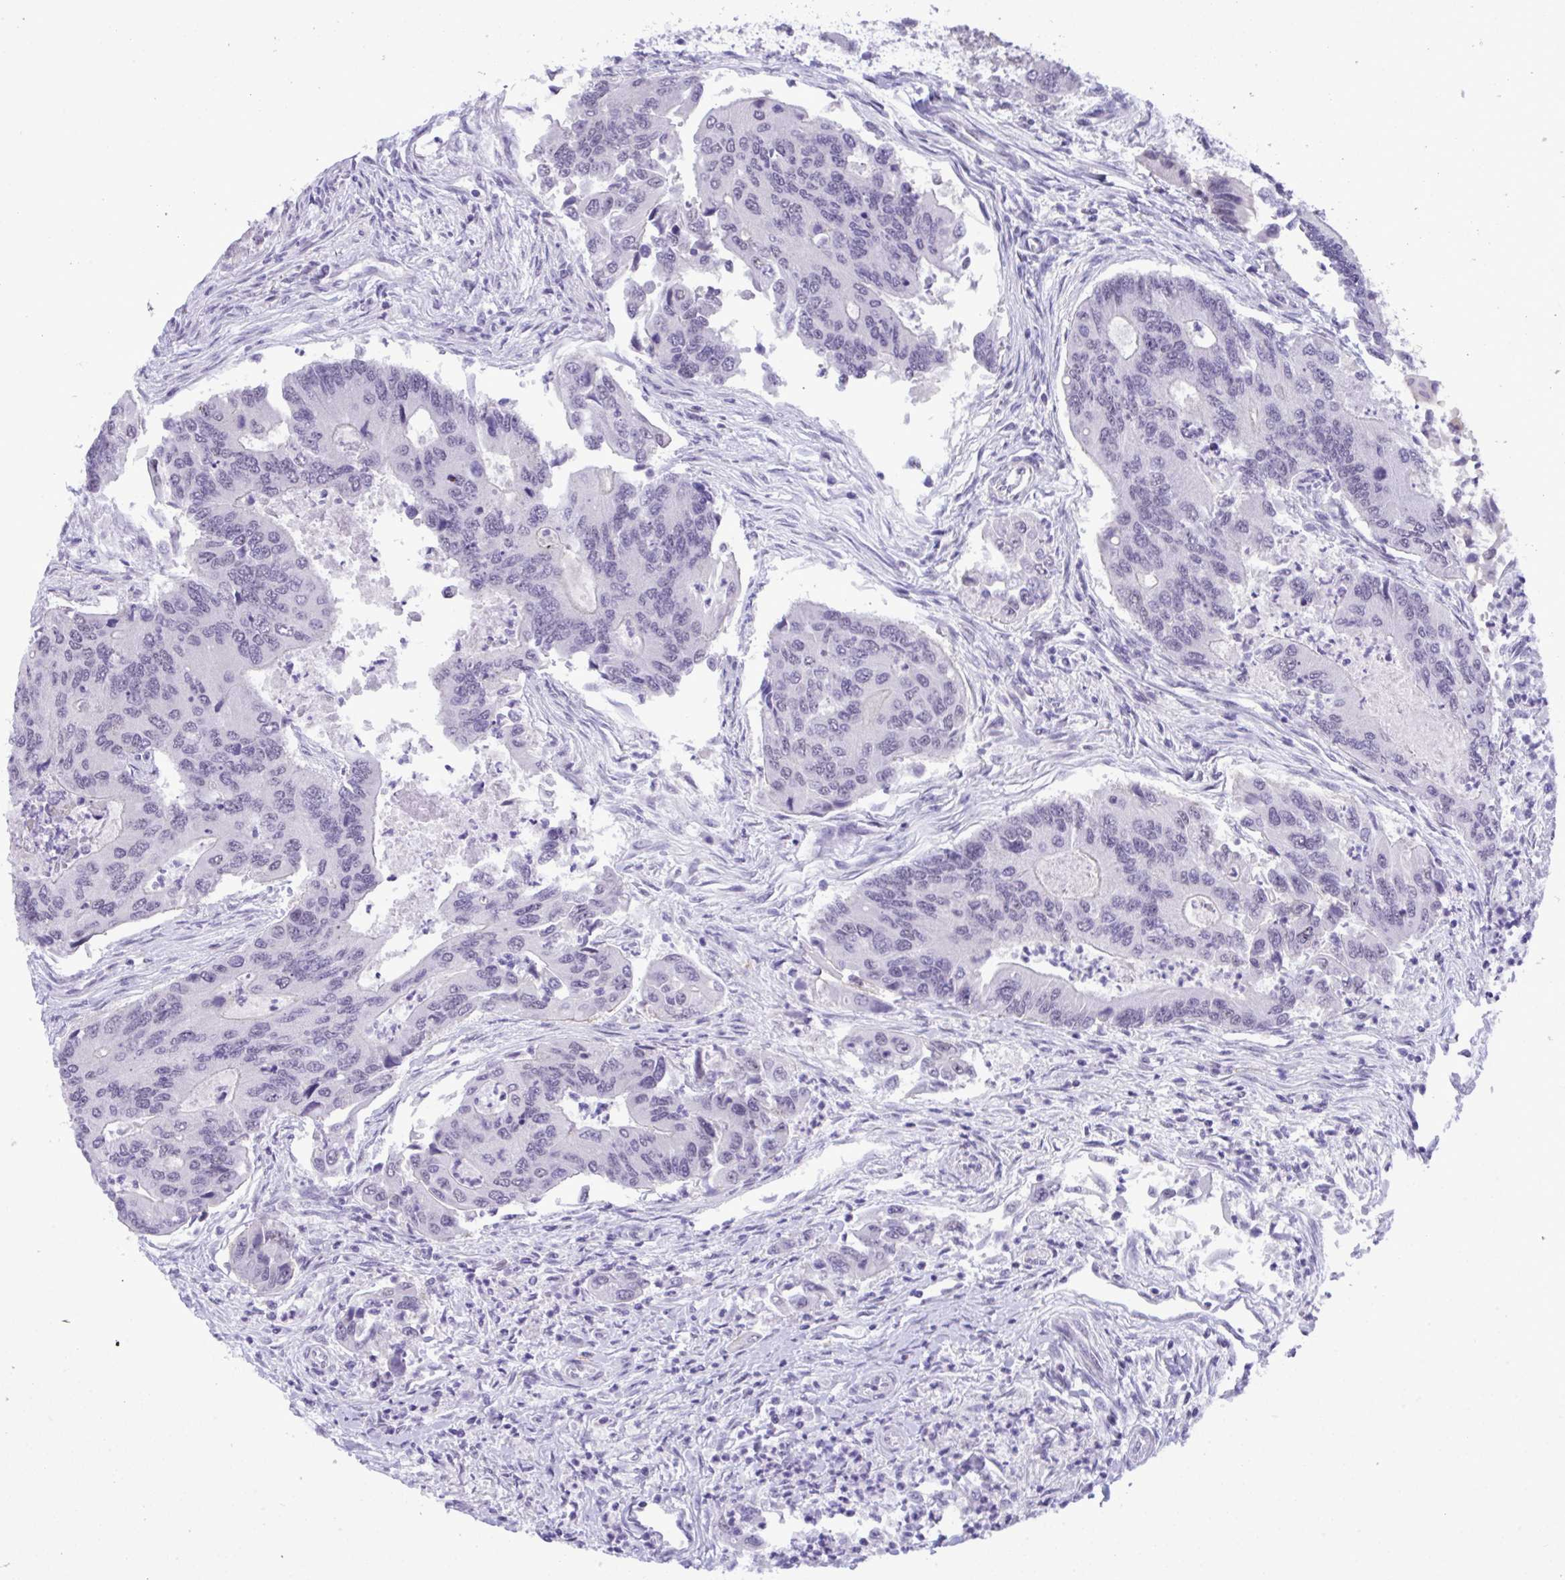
{"staining": {"intensity": "negative", "quantity": "none", "location": "none"}, "tissue": "colorectal cancer", "cell_type": "Tumor cells", "image_type": "cancer", "snomed": [{"axis": "morphology", "description": "Adenocarcinoma, NOS"}, {"axis": "topography", "description": "Colon"}], "caption": "Immunohistochemistry (IHC) photomicrograph of neoplastic tissue: human colorectal cancer (adenocarcinoma) stained with DAB (3,3'-diaminobenzidine) displays no significant protein positivity in tumor cells.", "gene": "YBX2", "patient": {"sex": "female", "age": 67}}